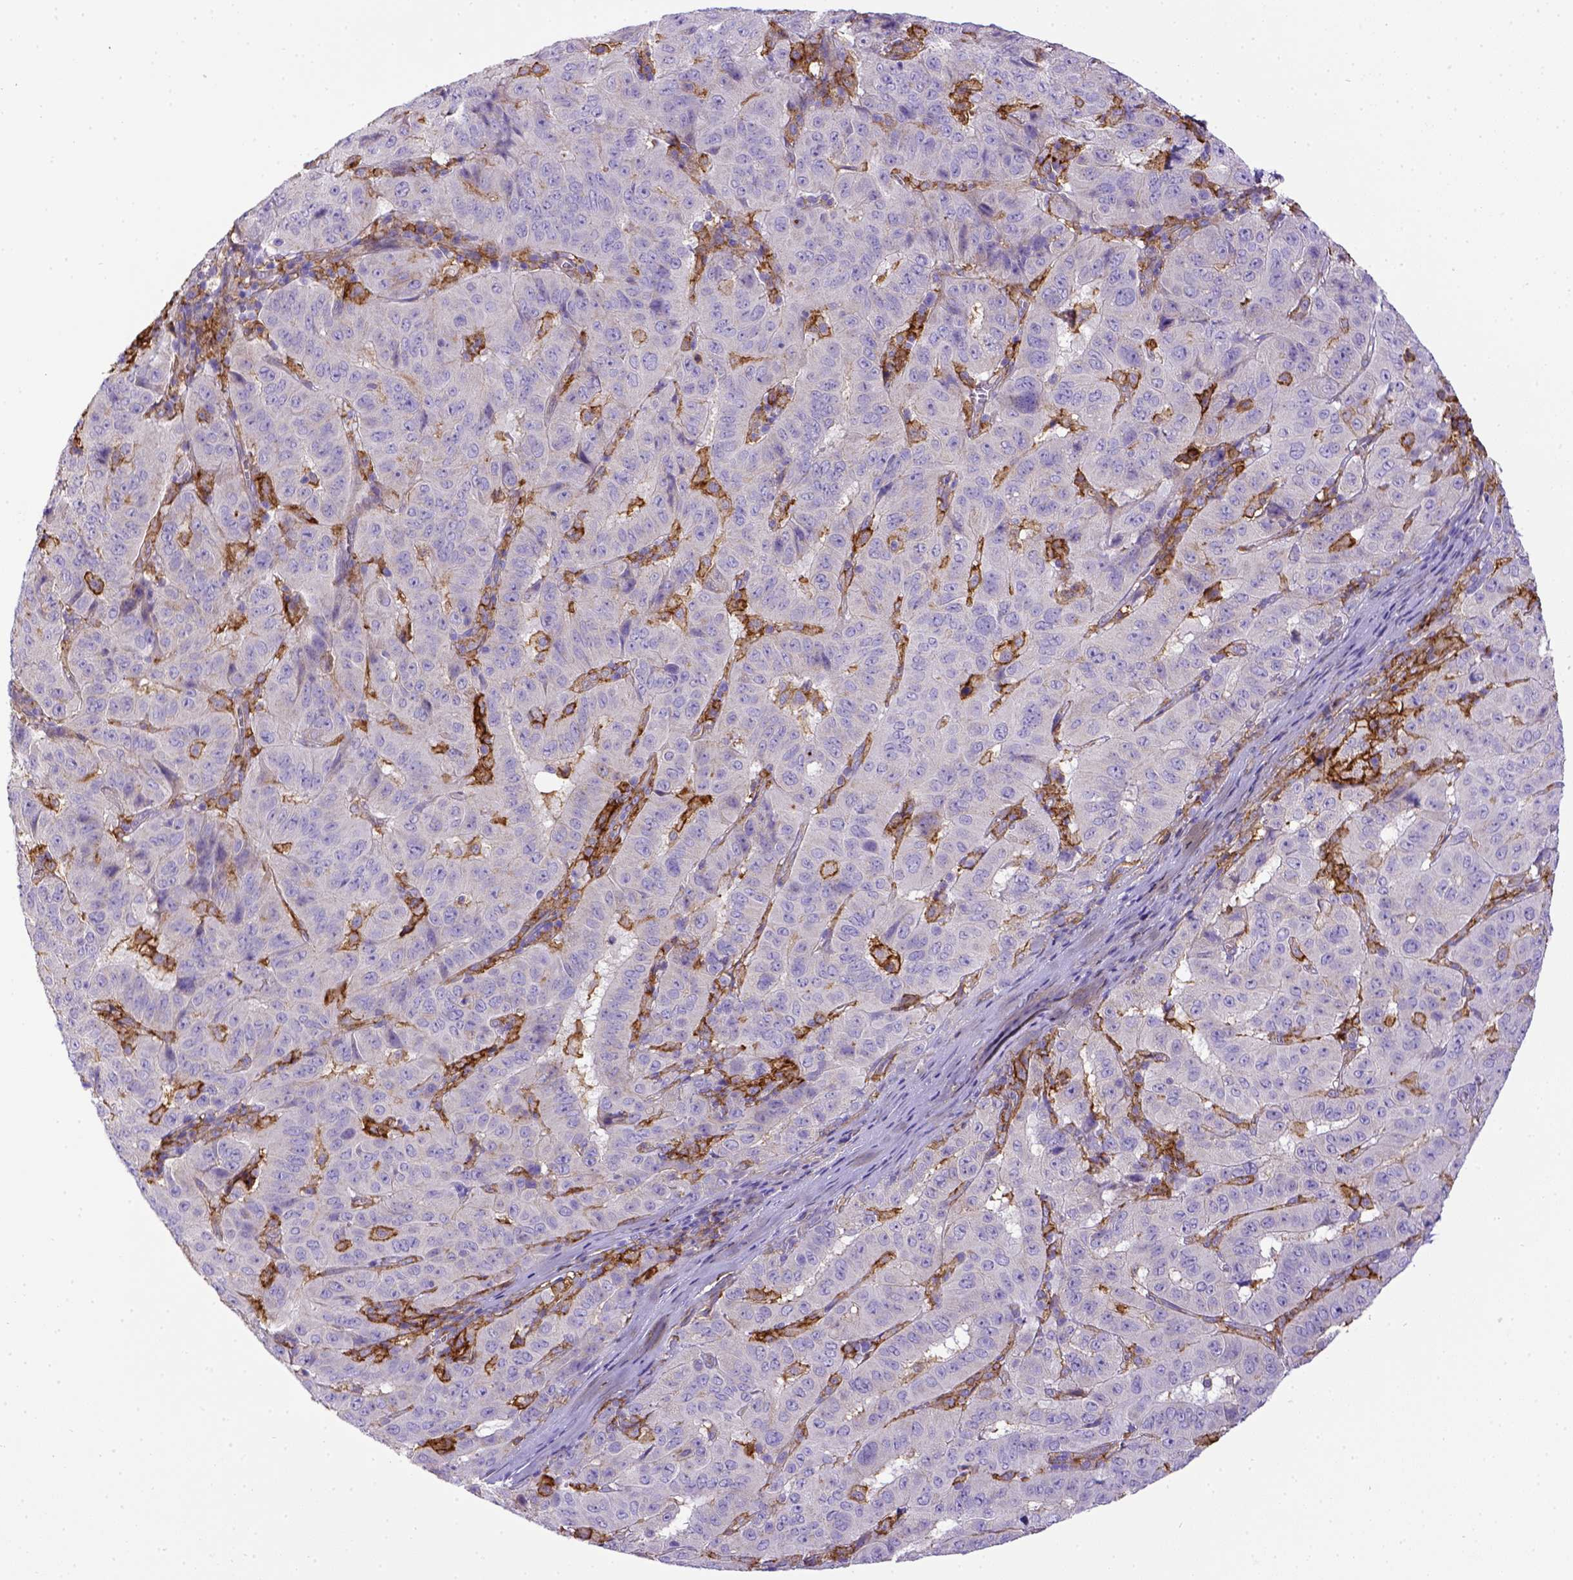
{"staining": {"intensity": "negative", "quantity": "none", "location": "none"}, "tissue": "pancreatic cancer", "cell_type": "Tumor cells", "image_type": "cancer", "snomed": [{"axis": "morphology", "description": "Adenocarcinoma, NOS"}, {"axis": "topography", "description": "Pancreas"}], "caption": "An image of human pancreatic cancer is negative for staining in tumor cells.", "gene": "CD40", "patient": {"sex": "male", "age": 63}}